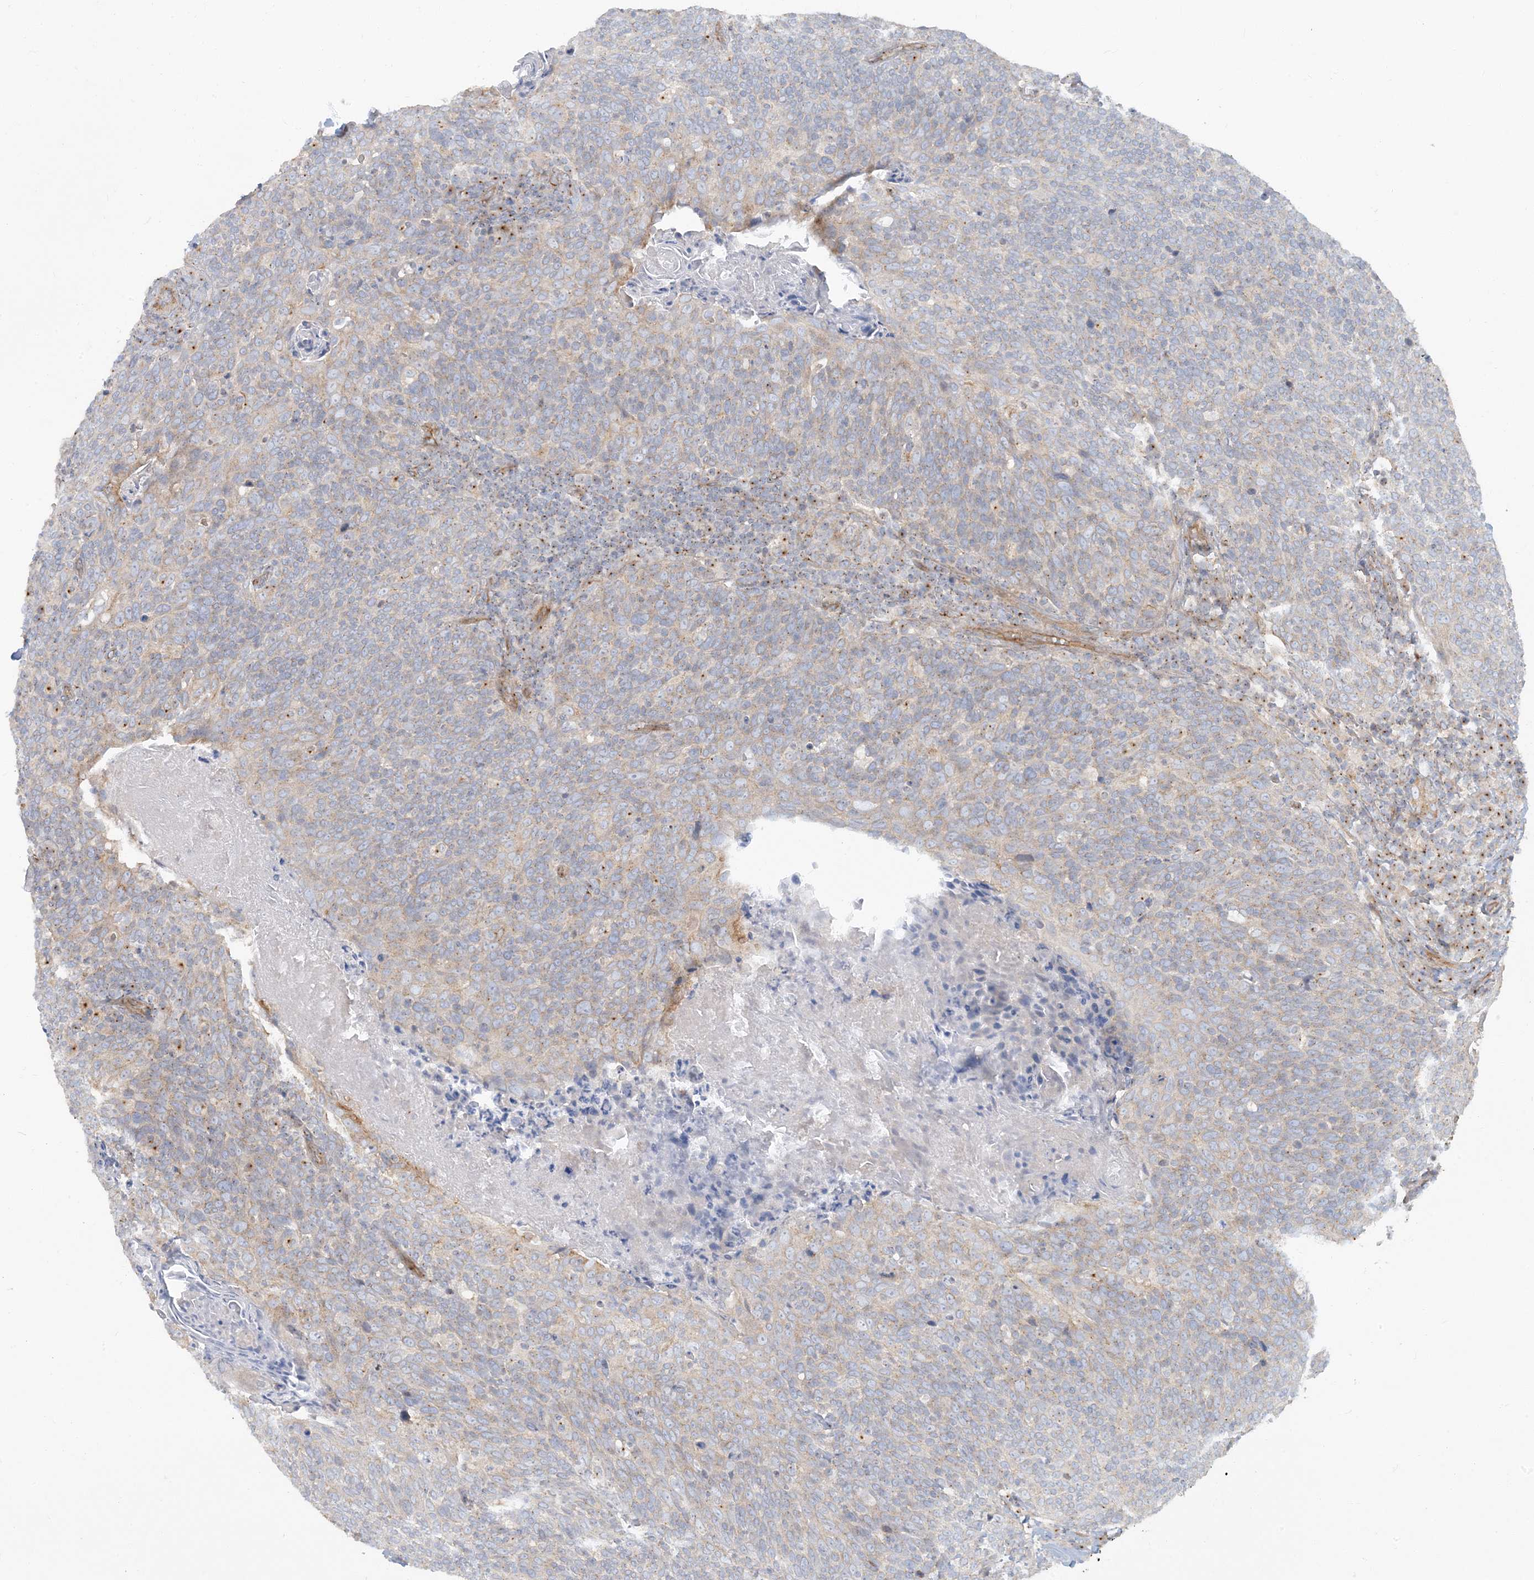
{"staining": {"intensity": "weak", "quantity": "<25%", "location": "cytoplasmic/membranous"}, "tissue": "head and neck cancer", "cell_type": "Tumor cells", "image_type": "cancer", "snomed": [{"axis": "morphology", "description": "Squamous cell carcinoma, NOS"}, {"axis": "morphology", "description": "Squamous cell carcinoma, metastatic, NOS"}, {"axis": "topography", "description": "Lymph node"}, {"axis": "topography", "description": "Head-Neck"}], "caption": "Protein analysis of head and neck cancer demonstrates no significant positivity in tumor cells. Nuclei are stained in blue.", "gene": "ATP23", "patient": {"sex": "male", "age": 62}}